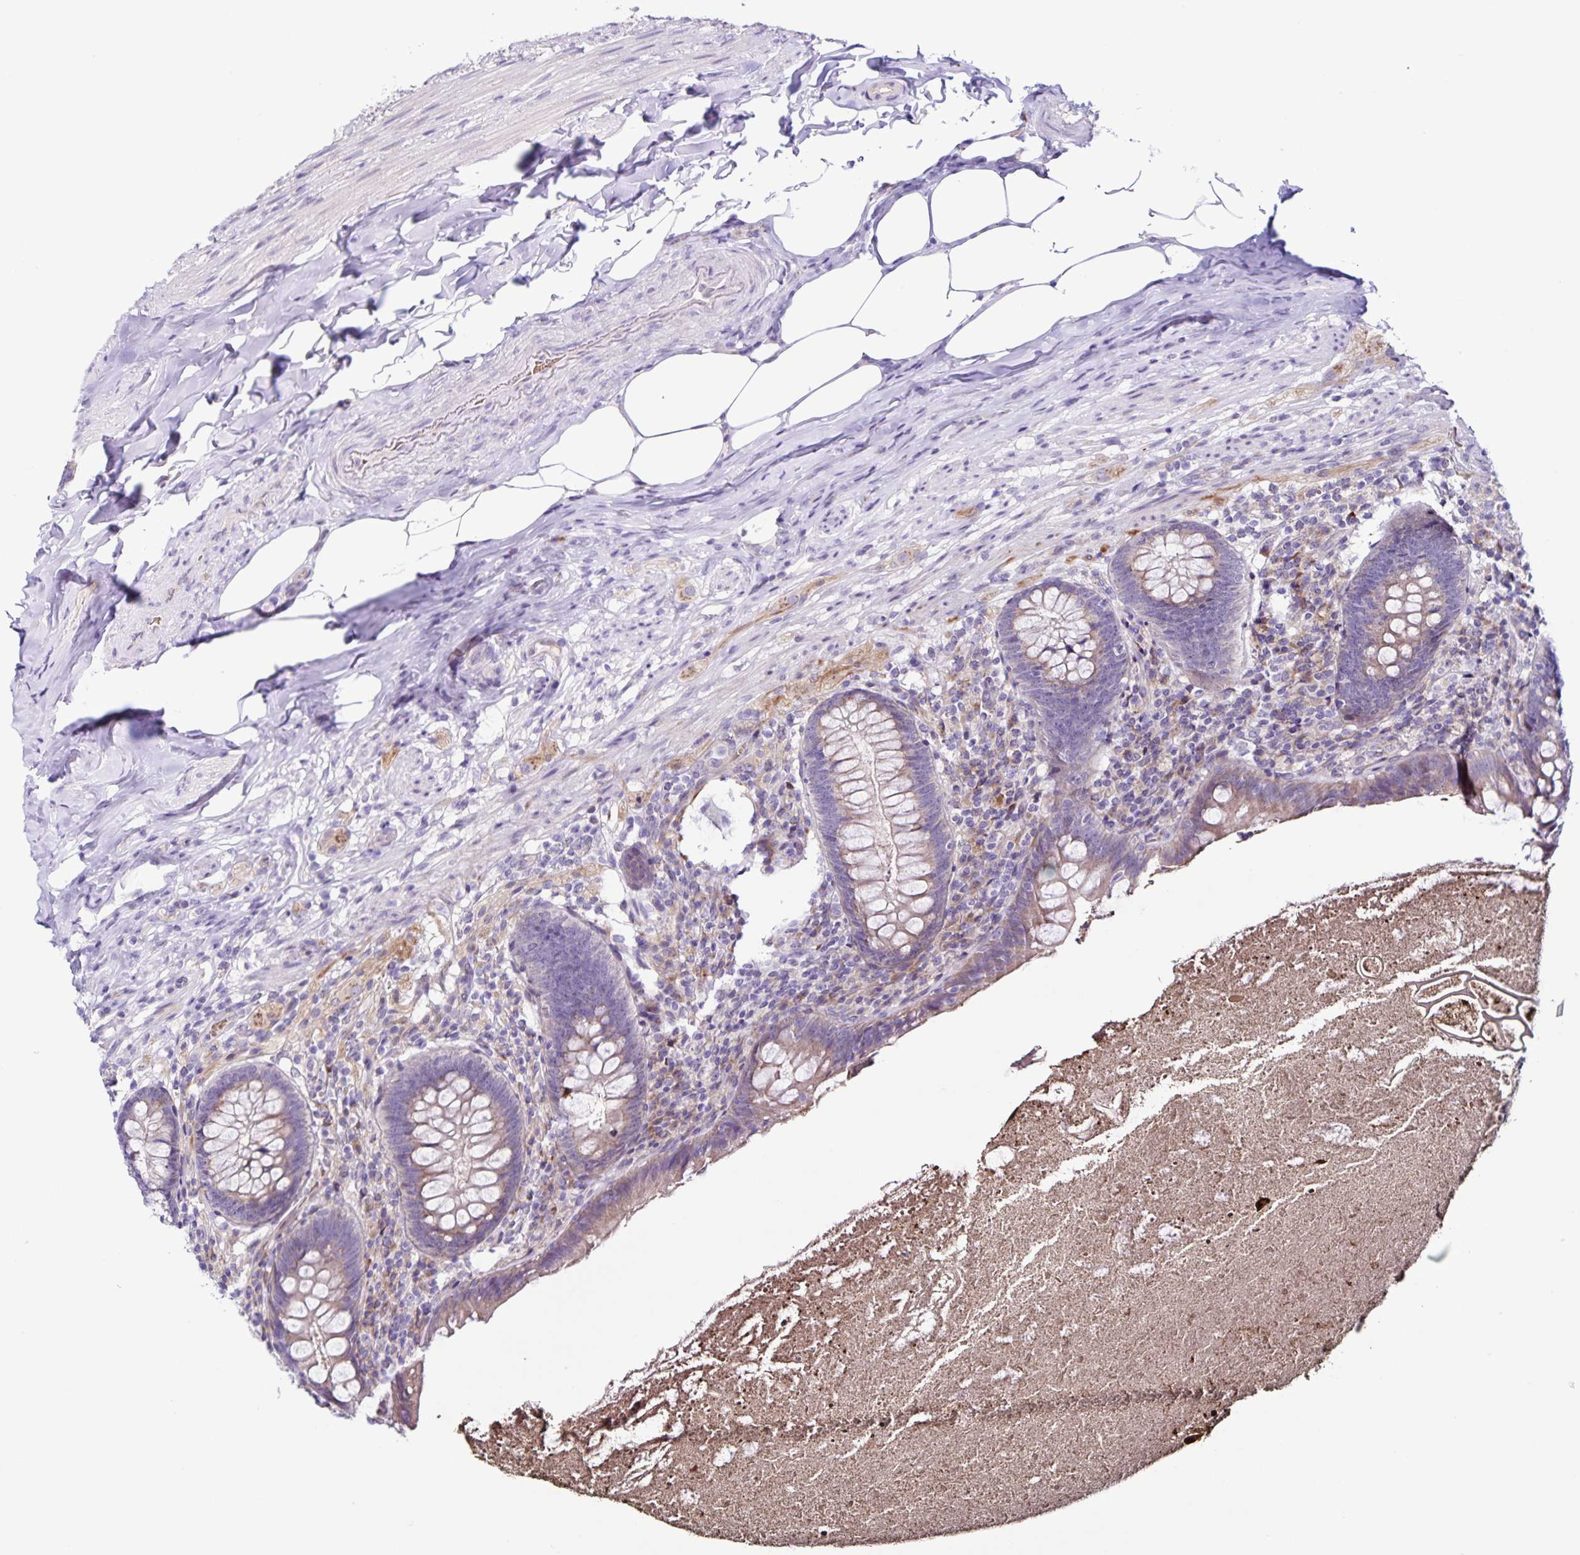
{"staining": {"intensity": "weak", "quantity": "25%-75%", "location": "cytoplasmic/membranous"}, "tissue": "appendix", "cell_type": "Glandular cells", "image_type": "normal", "snomed": [{"axis": "morphology", "description": "Normal tissue, NOS"}, {"axis": "topography", "description": "Appendix"}], "caption": "Protein analysis of benign appendix shows weak cytoplasmic/membranous positivity in about 25%-75% of glandular cells. Immunohistochemistry stains the protein in brown and the nuclei are stained blue.", "gene": "RNFT2", "patient": {"sex": "male", "age": 47}}